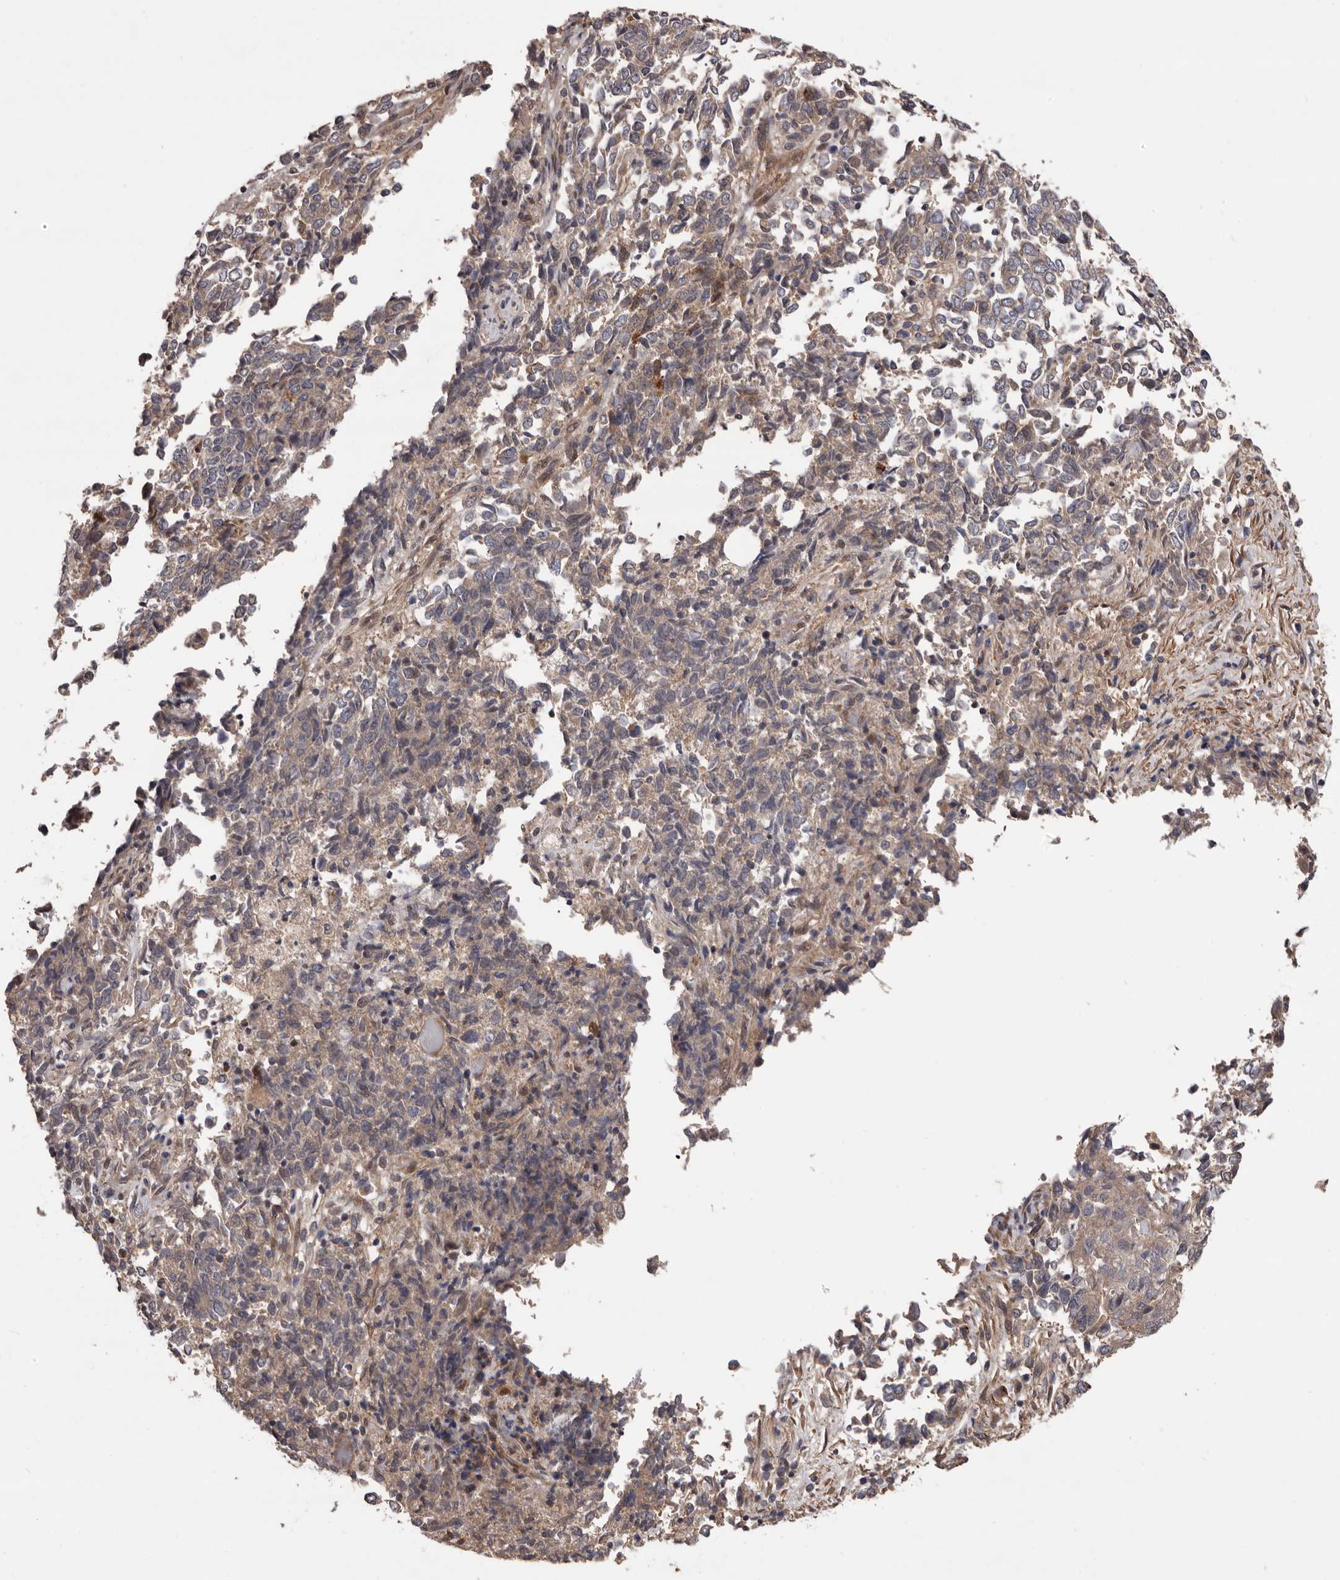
{"staining": {"intensity": "weak", "quantity": ">75%", "location": "cytoplasmic/membranous"}, "tissue": "endometrial cancer", "cell_type": "Tumor cells", "image_type": "cancer", "snomed": [{"axis": "morphology", "description": "Adenocarcinoma, NOS"}, {"axis": "topography", "description": "Endometrium"}], "caption": "DAB (3,3'-diaminobenzidine) immunohistochemical staining of human endometrial cancer (adenocarcinoma) shows weak cytoplasmic/membranous protein expression in about >75% of tumor cells.", "gene": "PRKD1", "patient": {"sex": "female", "age": 80}}